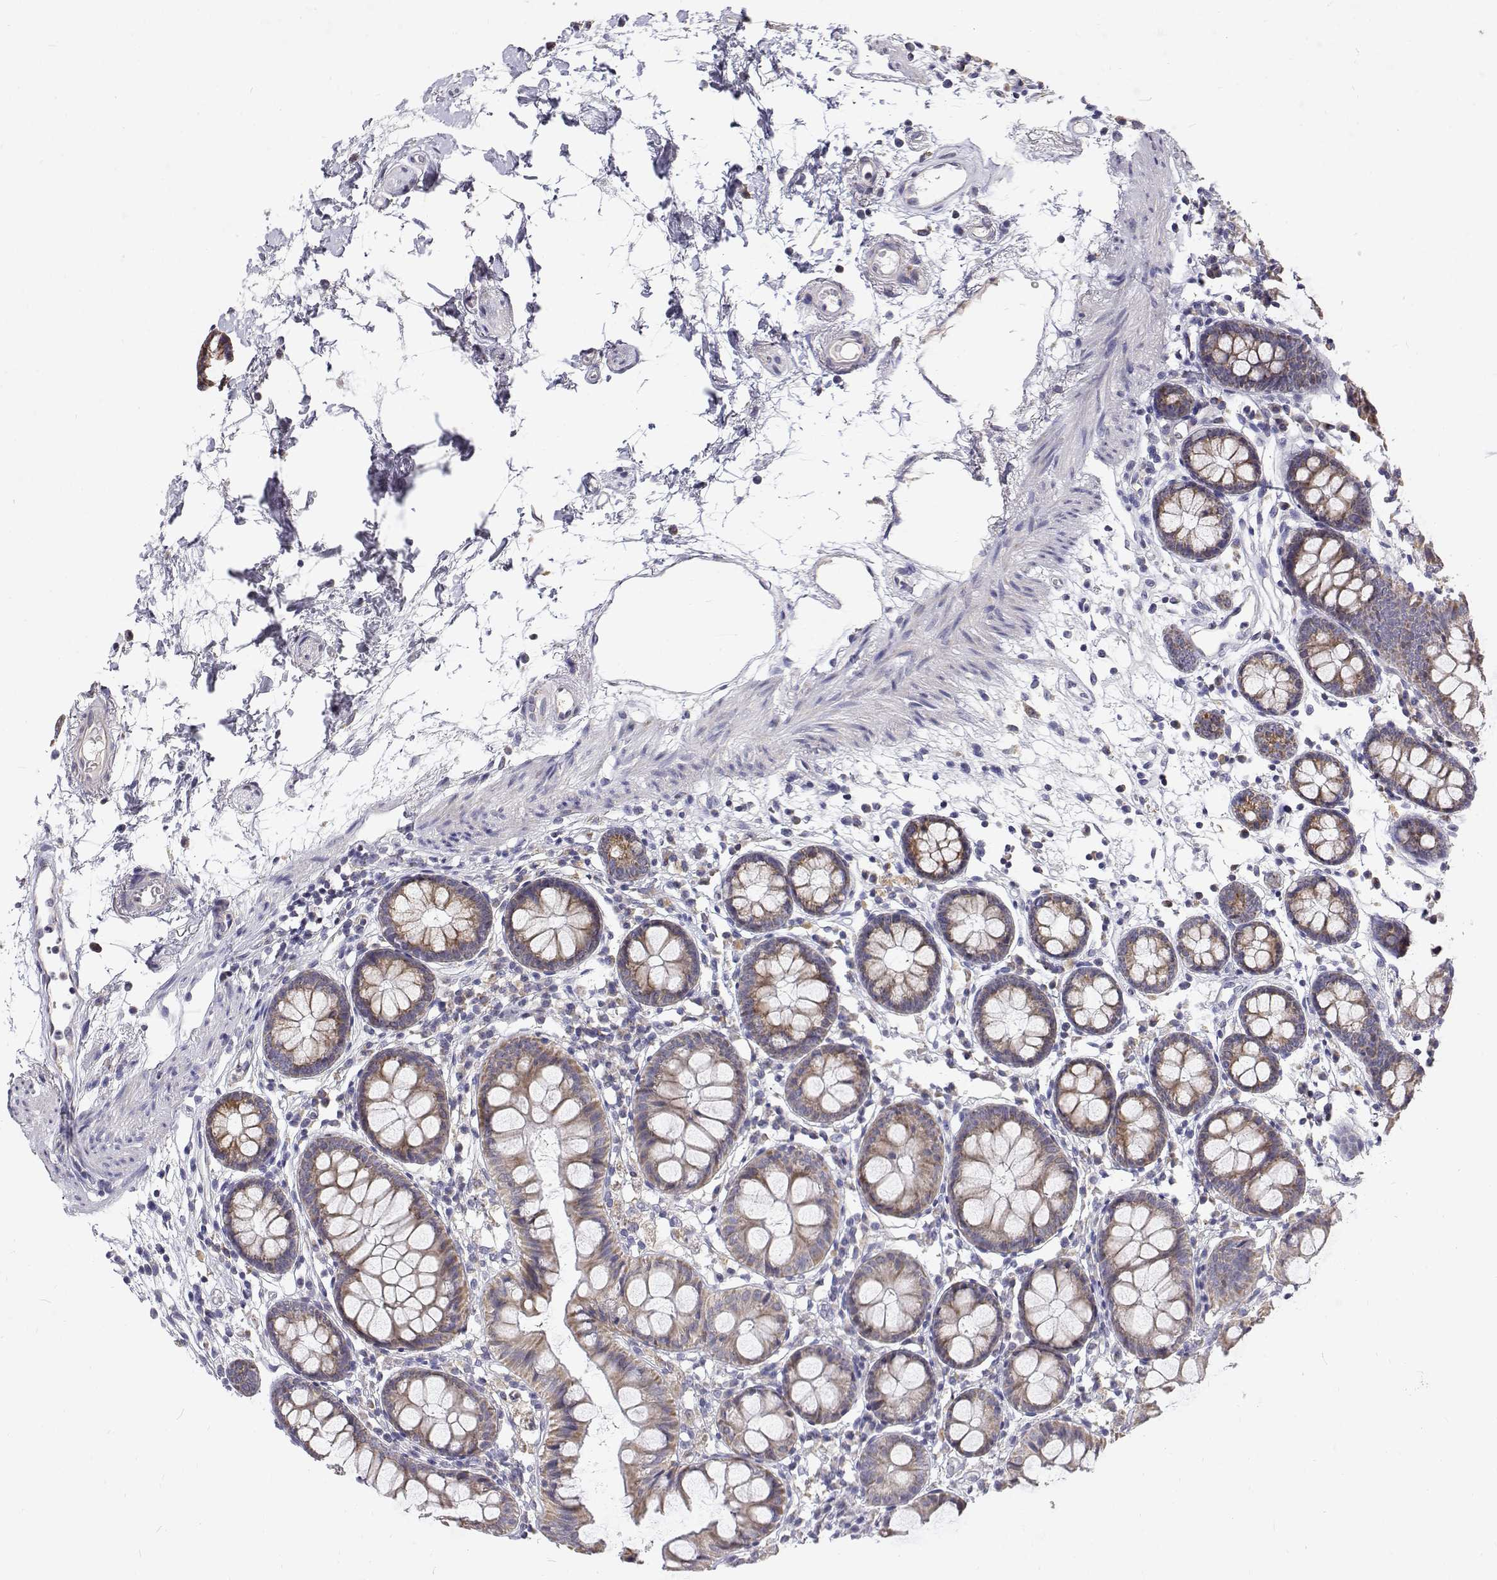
{"staining": {"intensity": "negative", "quantity": "none", "location": "none"}, "tissue": "colon", "cell_type": "Endothelial cells", "image_type": "normal", "snomed": [{"axis": "morphology", "description": "Normal tissue, NOS"}, {"axis": "topography", "description": "Colon"}], "caption": "The image demonstrates no significant positivity in endothelial cells of colon.", "gene": "TRIM60", "patient": {"sex": "female", "age": 84}}